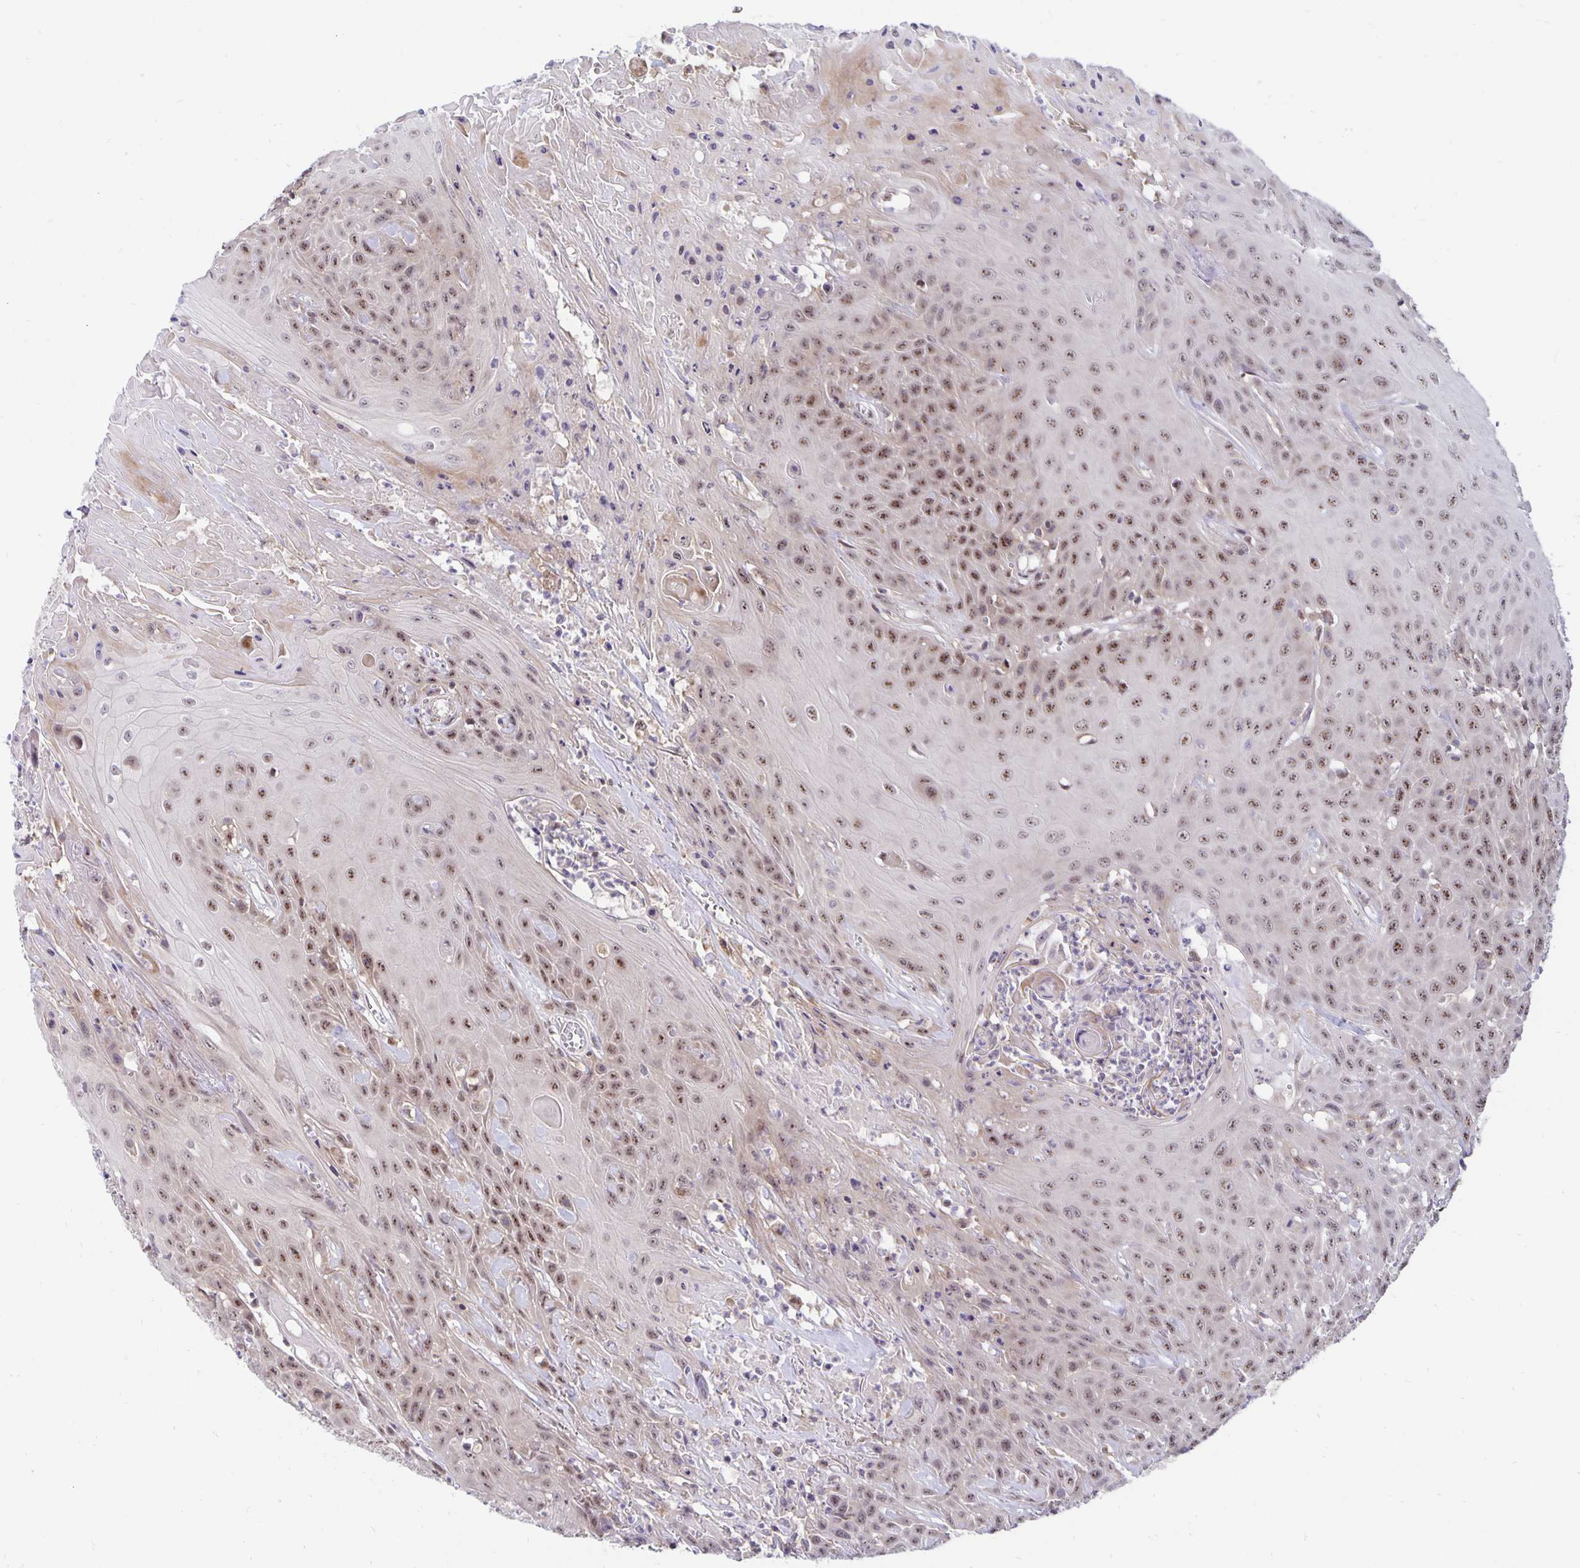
{"staining": {"intensity": "moderate", "quantity": ">75%", "location": "nuclear"}, "tissue": "head and neck cancer", "cell_type": "Tumor cells", "image_type": "cancer", "snomed": [{"axis": "morphology", "description": "Squamous cell carcinoma, NOS"}, {"axis": "topography", "description": "Skin"}, {"axis": "topography", "description": "Head-Neck"}], "caption": "Head and neck cancer stained with a brown dye exhibits moderate nuclear positive expression in about >75% of tumor cells.", "gene": "EXOC6B", "patient": {"sex": "male", "age": 80}}